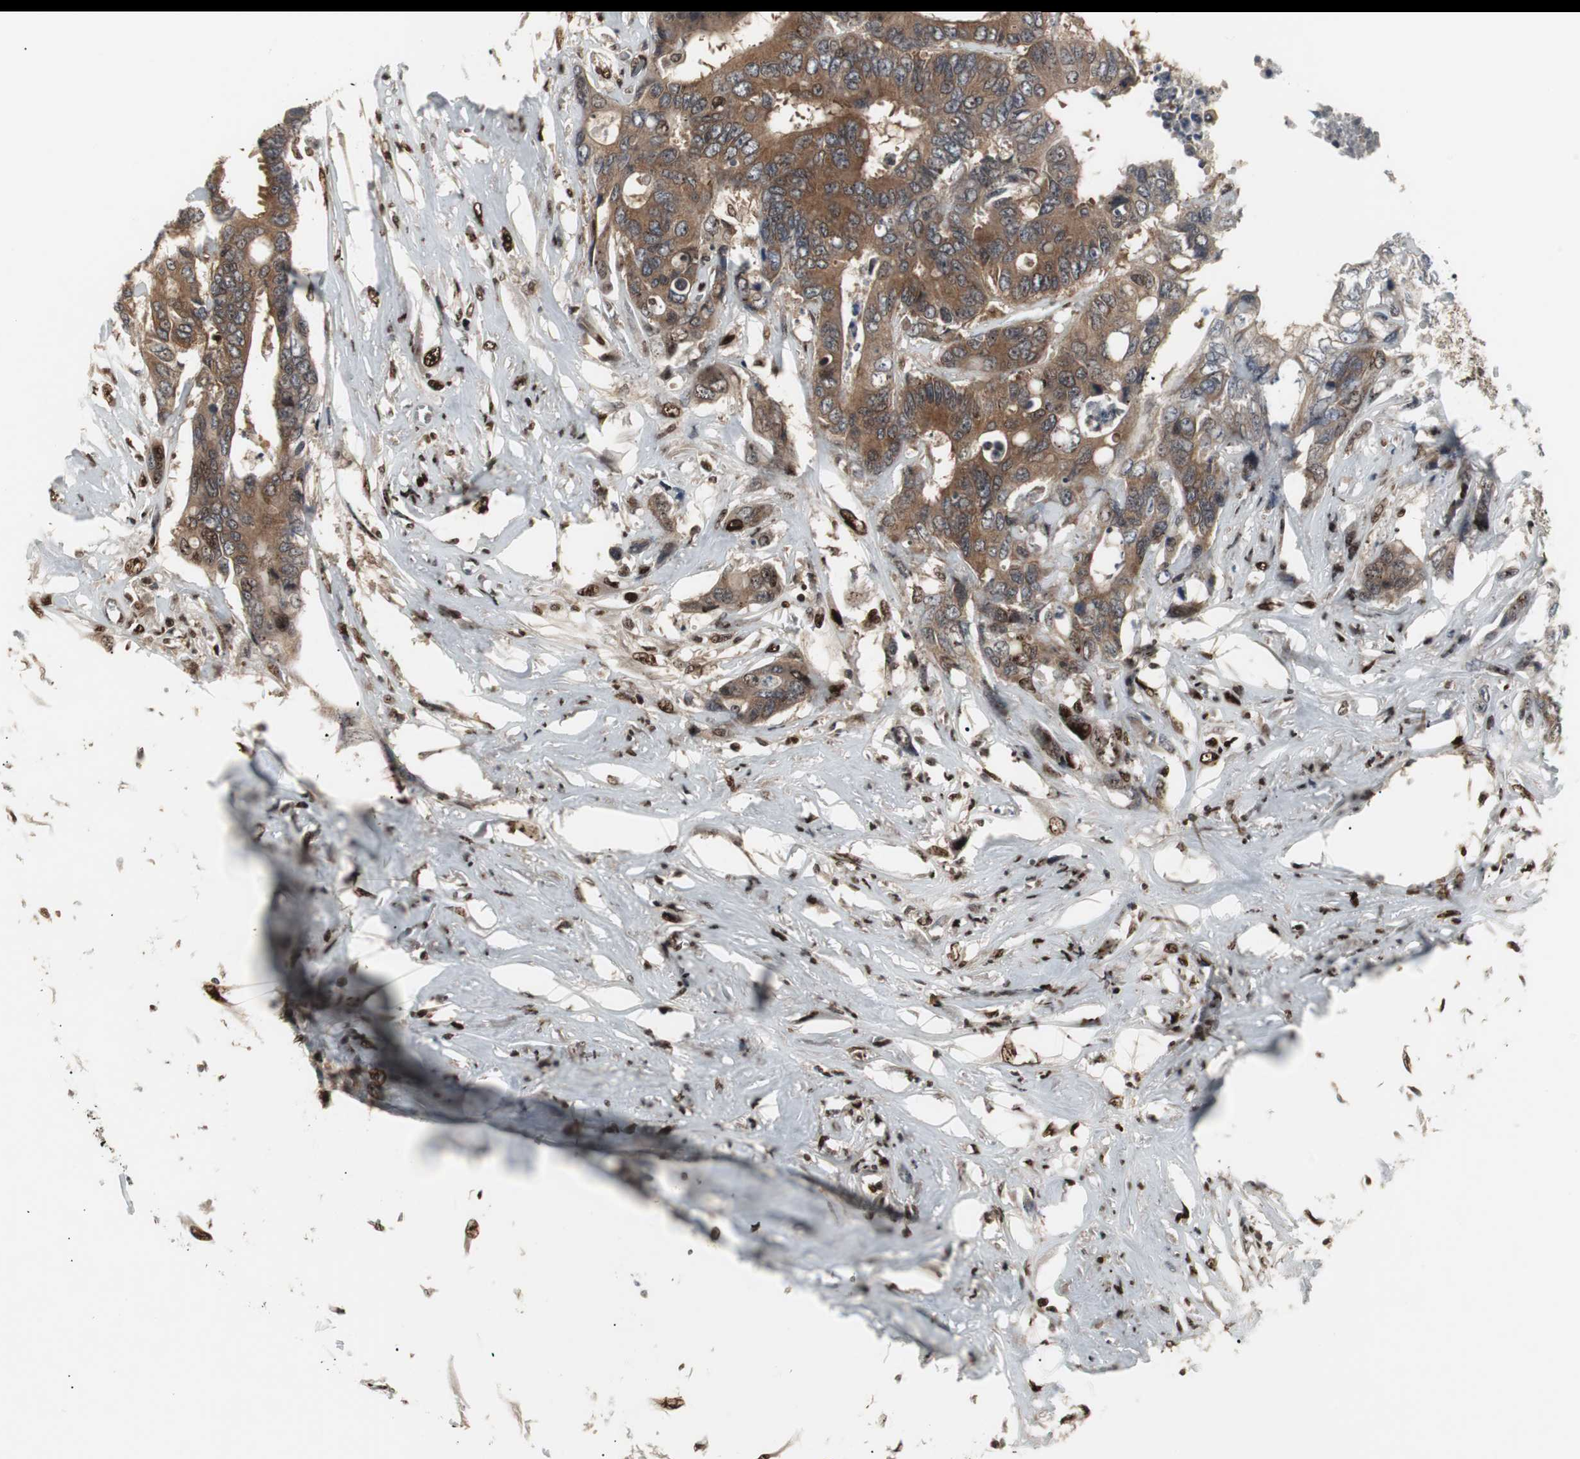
{"staining": {"intensity": "moderate", "quantity": ">75%", "location": "cytoplasmic/membranous"}, "tissue": "colorectal cancer", "cell_type": "Tumor cells", "image_type": "cancer", "snomed": [{"axis": "morphology", "description": "Adenocarcinoma, NOS"}, {"axis": "topography", "description": "Rectum"}], "caption": "Approximately >75% of tumor cells in human adenocarcinoma (colorectal) reveal moderate cytoplasmic/membranous protein expression as visualized by brown immunohistochemical staining.", "gene": "GRK2", "patient": {"sex": "male", "age": 55}}